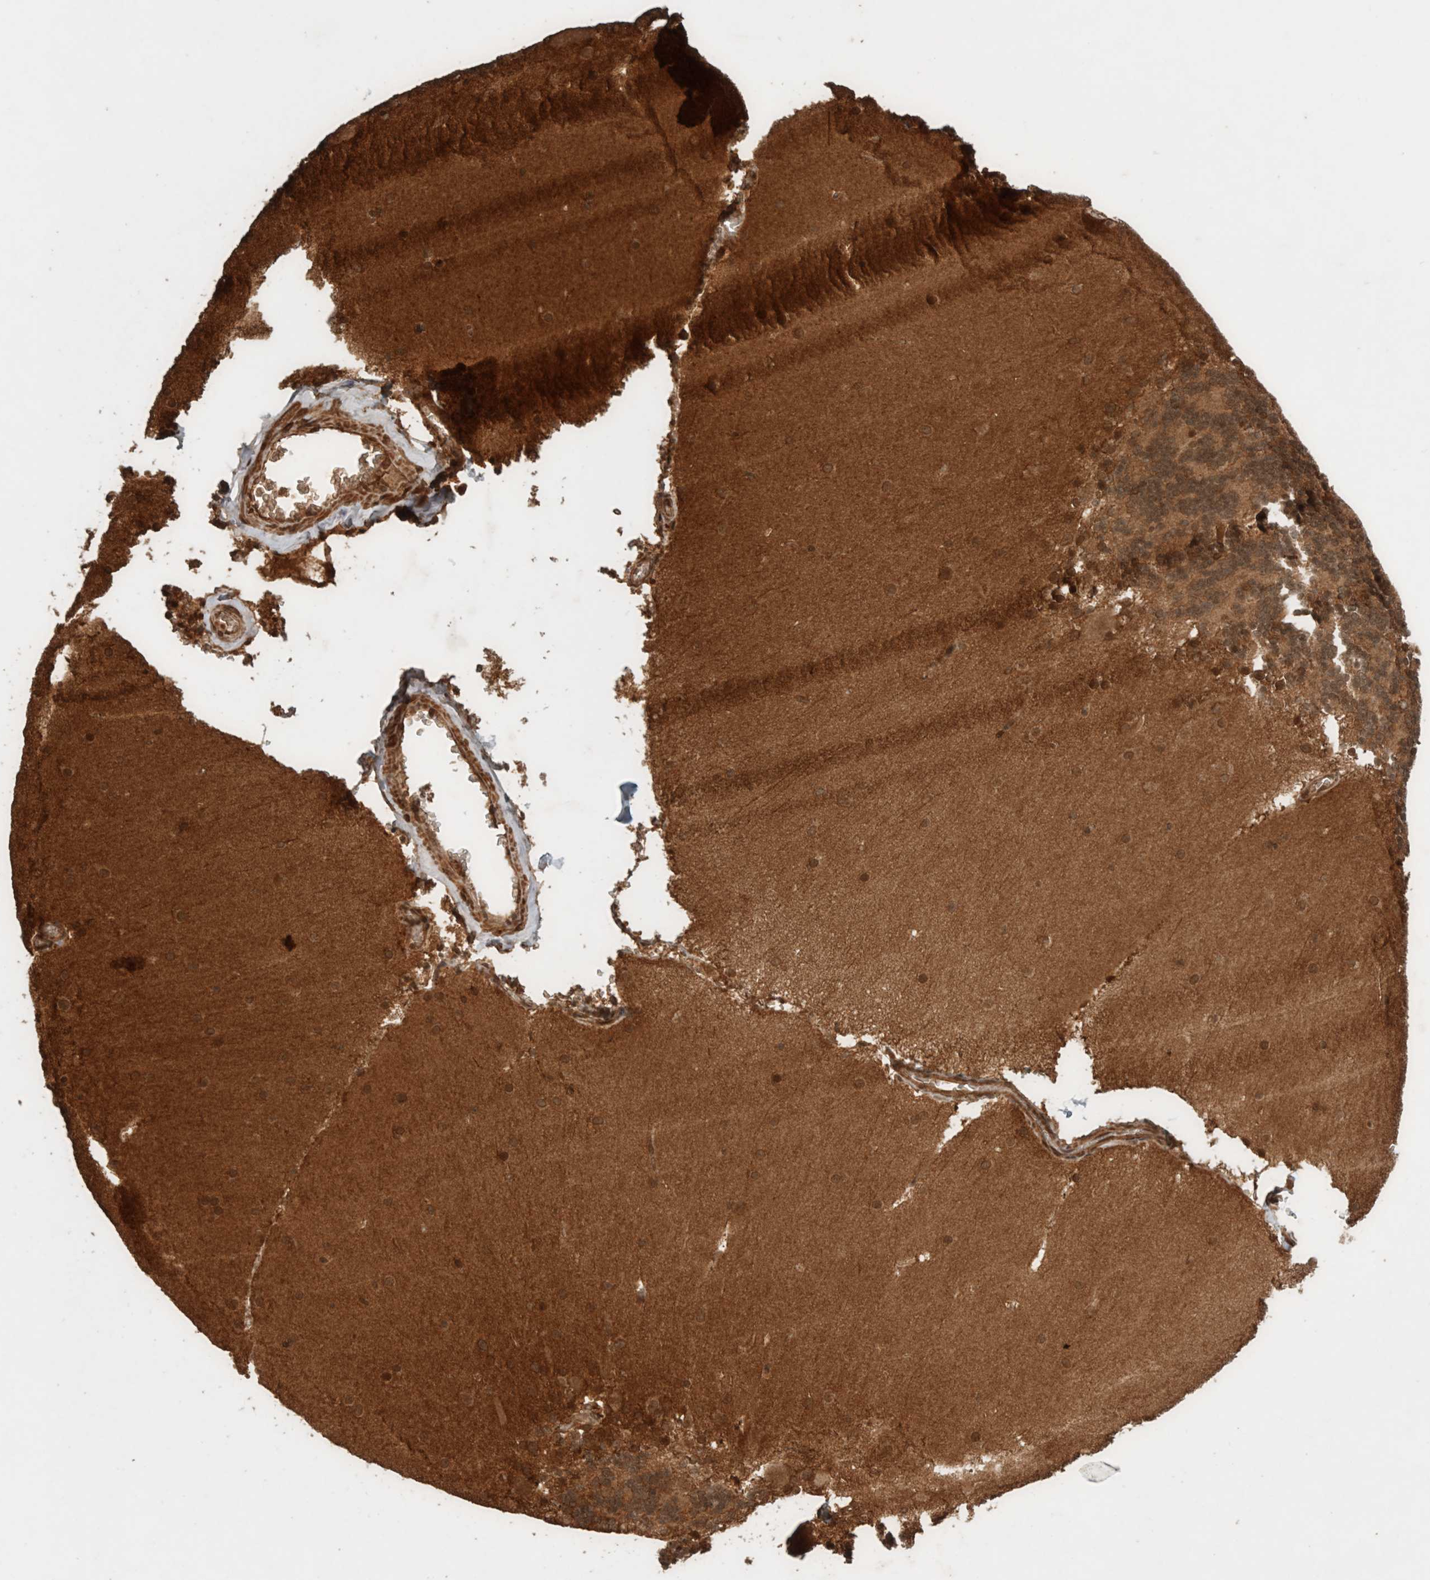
{"staining": {"intensity": "moderate", "quantity": ">75%", "location": "cytoplasmic/membranous"}, "tissue": "cerebellum", "cell_type": "Cells in granular layer", "image_type": "normal", "snomed": [{"axis": "morphology", "description": "Normal tissue, NOS"}, {"axis": "topography", "description": "Cerebellum"}], "caption": "IHC staining of benign cerebellum, which demonstrates medium levels of moderate cytoplasmic/membranous positivity in approximately >75% of cells in granular layer indicating moderate cytoplasmic/membranous protein staining. The staining was performed using DAB (brown) for protein detection and nuclei were counterstained in hematoxylin (blue).", "gene": "CNTROB", "patient": {"sex": "female", "age": 19}}